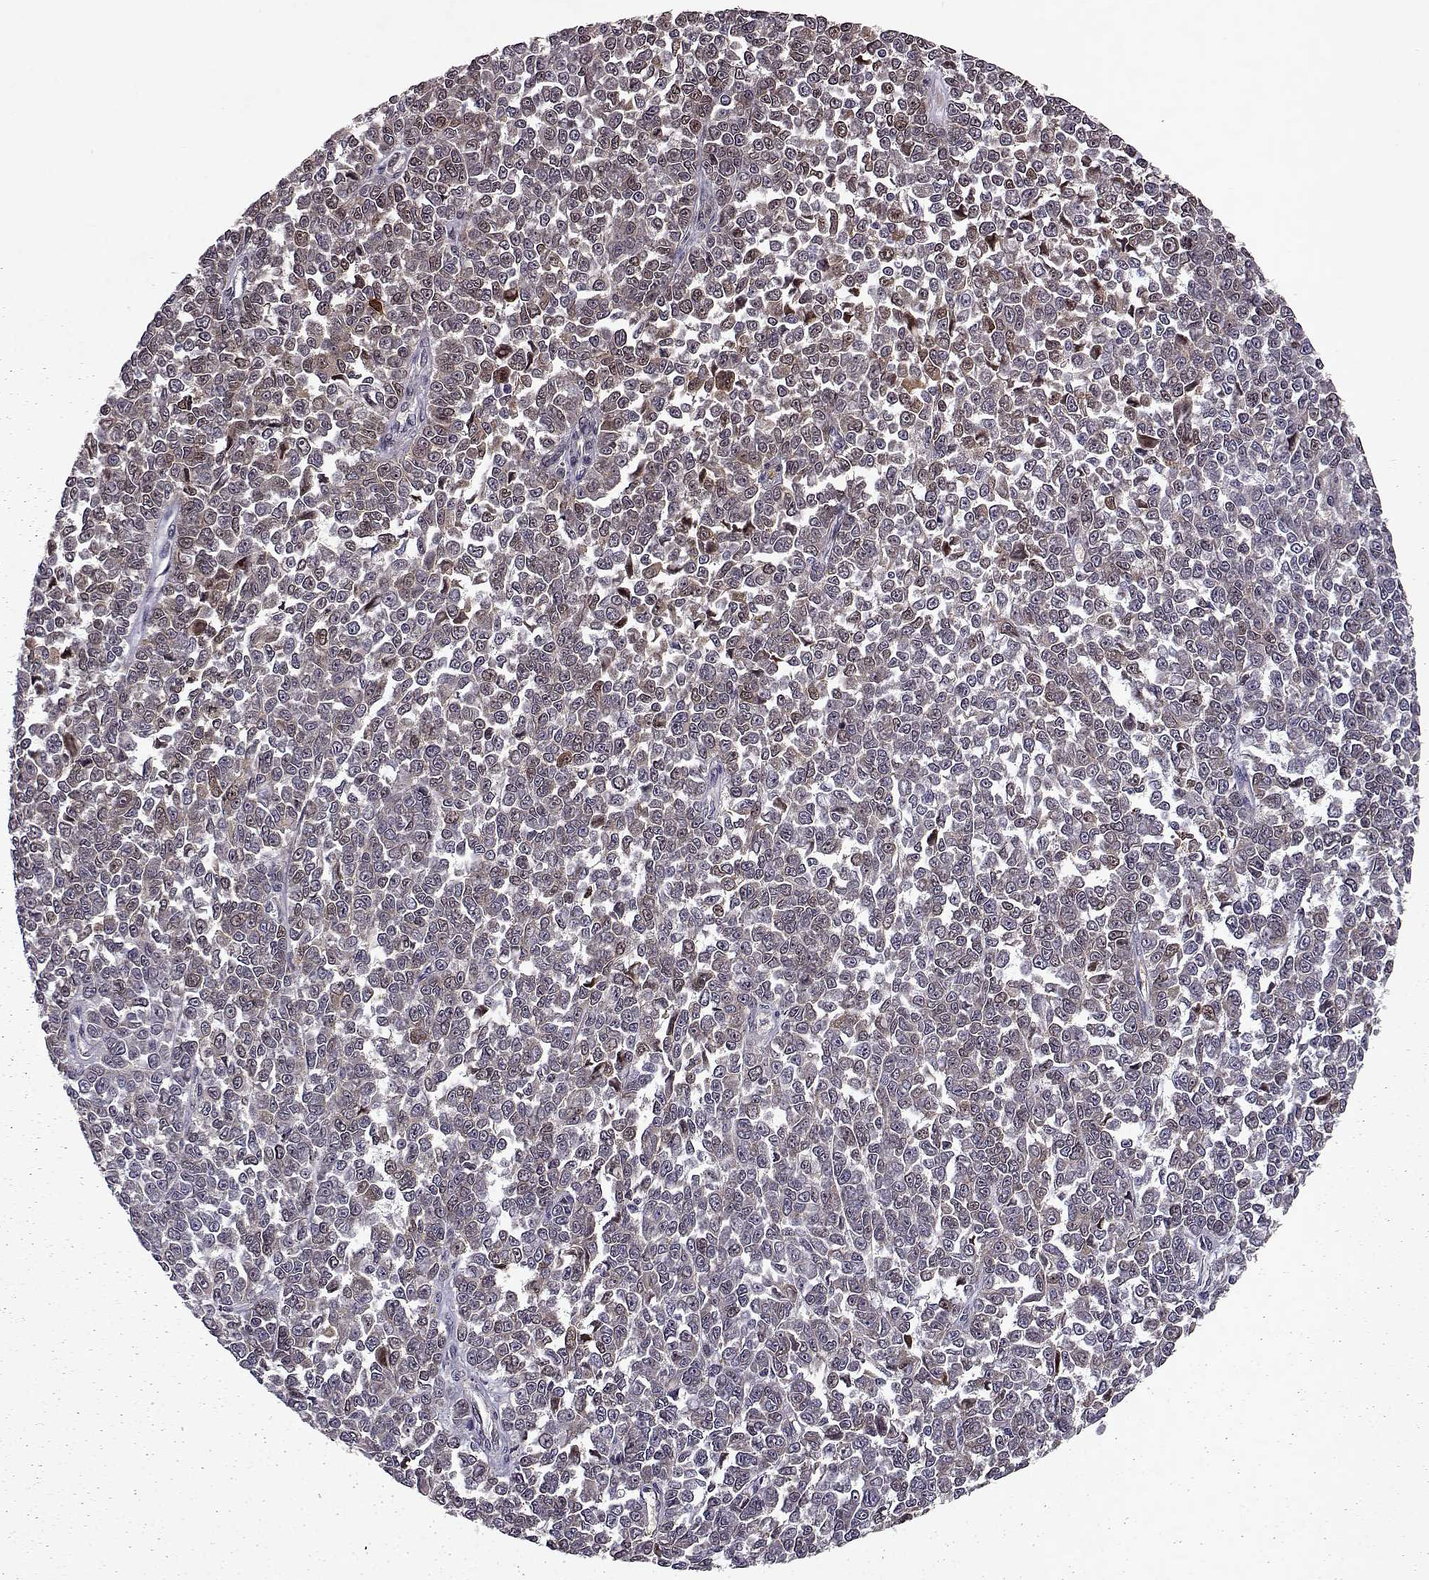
{"staining": {"intensity": "moderate", "quantity": ">75%", "location": "cytoplasmic/membranous,nuclear"}, "tissue": "melanoma", "cell_type": "Tumor cells", "image_type": "cancer", "snomed": [{"axis": "morphology", "description": "Malignant melanoma, NOS"}, {"axis": "topography", "description": "Skin"}], "caption": "Malignant melanoma stained with DAB (3,3'-diaminobenzidine) immunohistochemistry (IHC) exhibits medium levels of moderate cytoplasmic/membranous and nuclear staining in approximately >75% of tumor cells. The protein is stained brown, and the nuclei are stained in blue (DAB (3,3'-diaminobenzidine) IHC with brightfield microscopy, high magnification).", "gene": "RANBP1", "patient": {"sex": "female", "age": 95}}